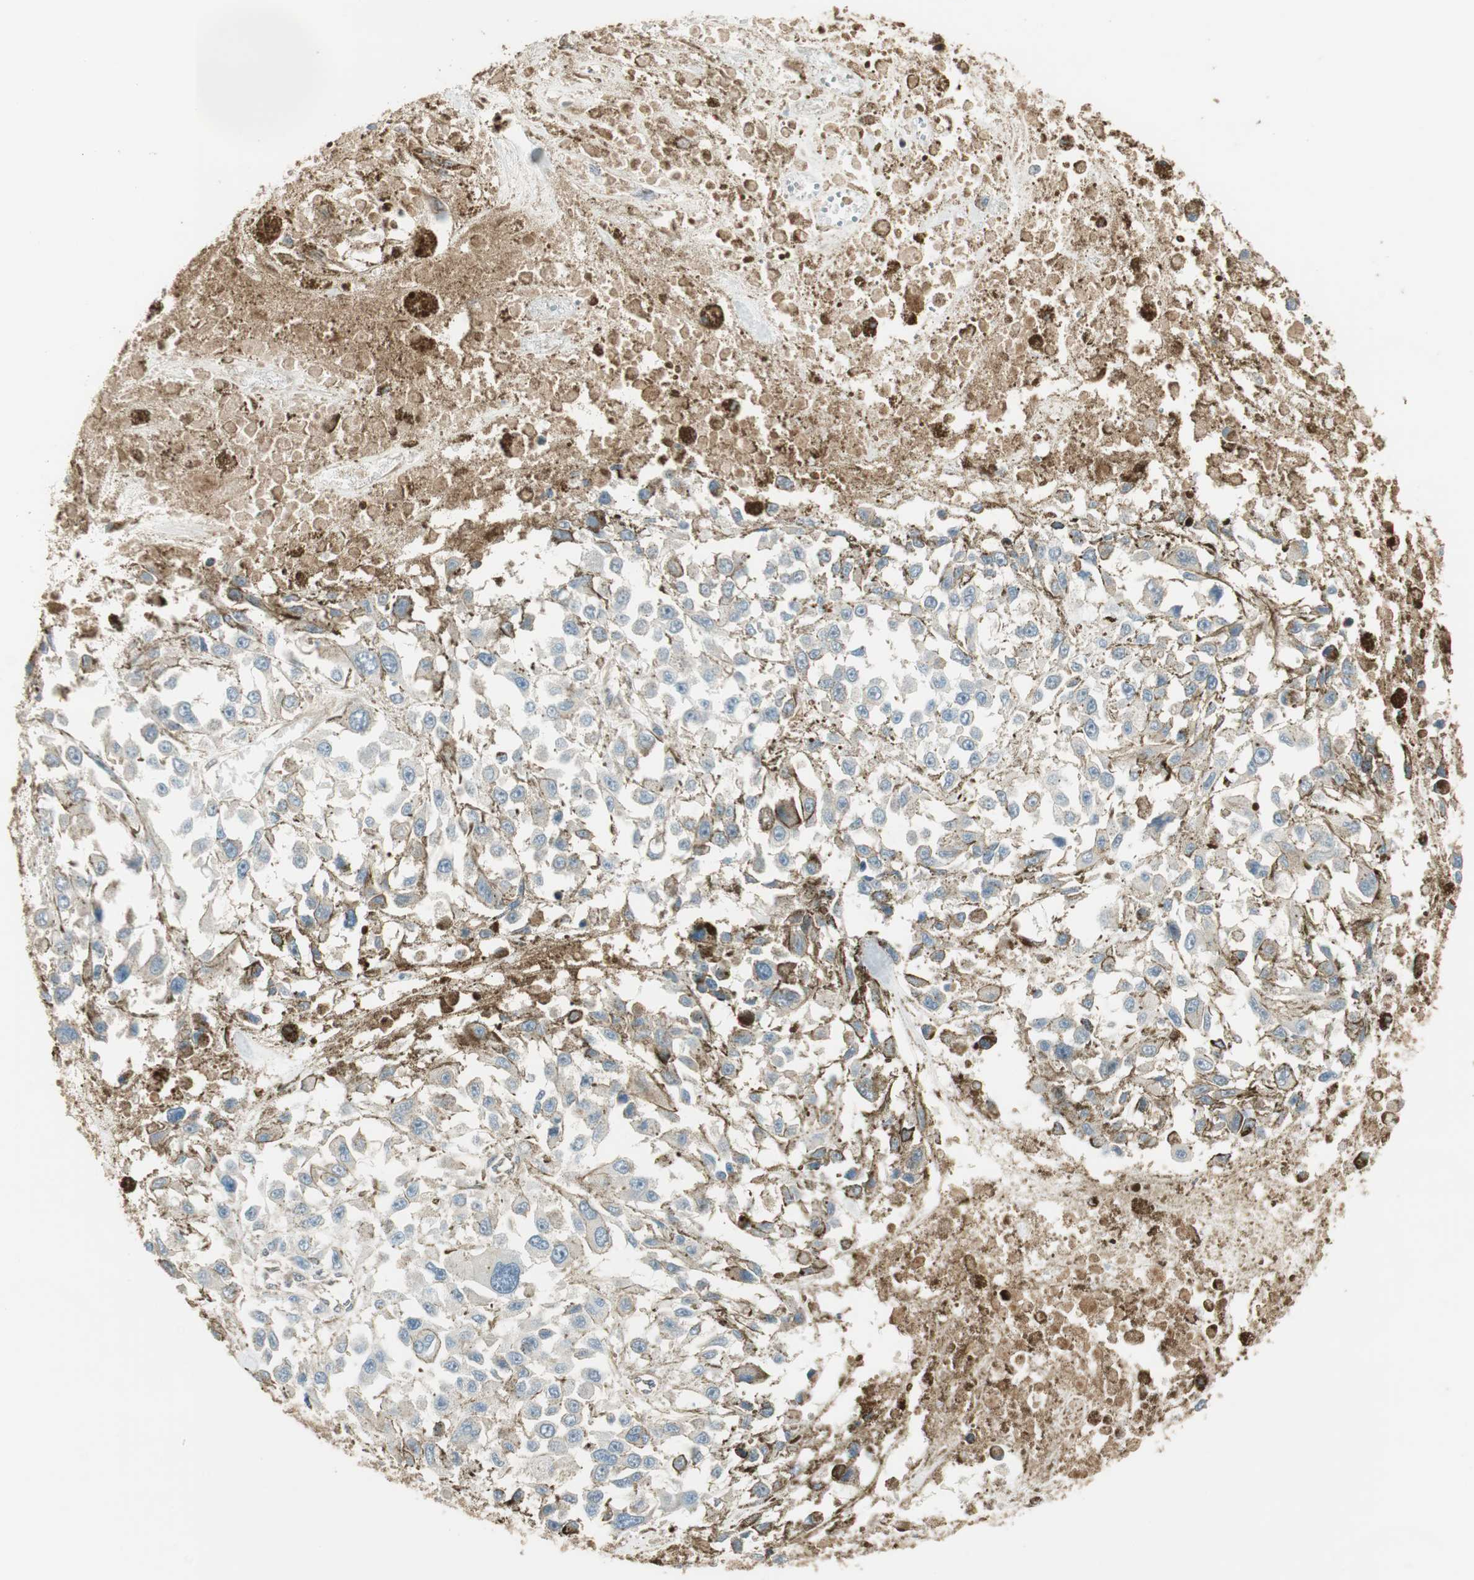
{"staining": {"intensity": "negative", "quantity": "none", "location": "none"}, "tissue": "melanoma", "cell_type": "Tumor cells", "image_type": "cancer", "snomed": [{"axis": "morphology", "description": "Malignant melanoma, Metastatic site"}, {"axis": "topography", "description": "Lymph node"}], "caption": "A micrograph of human melanoma is negative for staining in tumor cells. The staining was performed using DAB (3,3'-diaminobenzidine) to visualize the protein expression in brown, while the nuclei were stained in blue with hematoxylin (Magnification: 20x).", "gene": "PFDN5", "patient": {"sex": "male", "age": 59}}